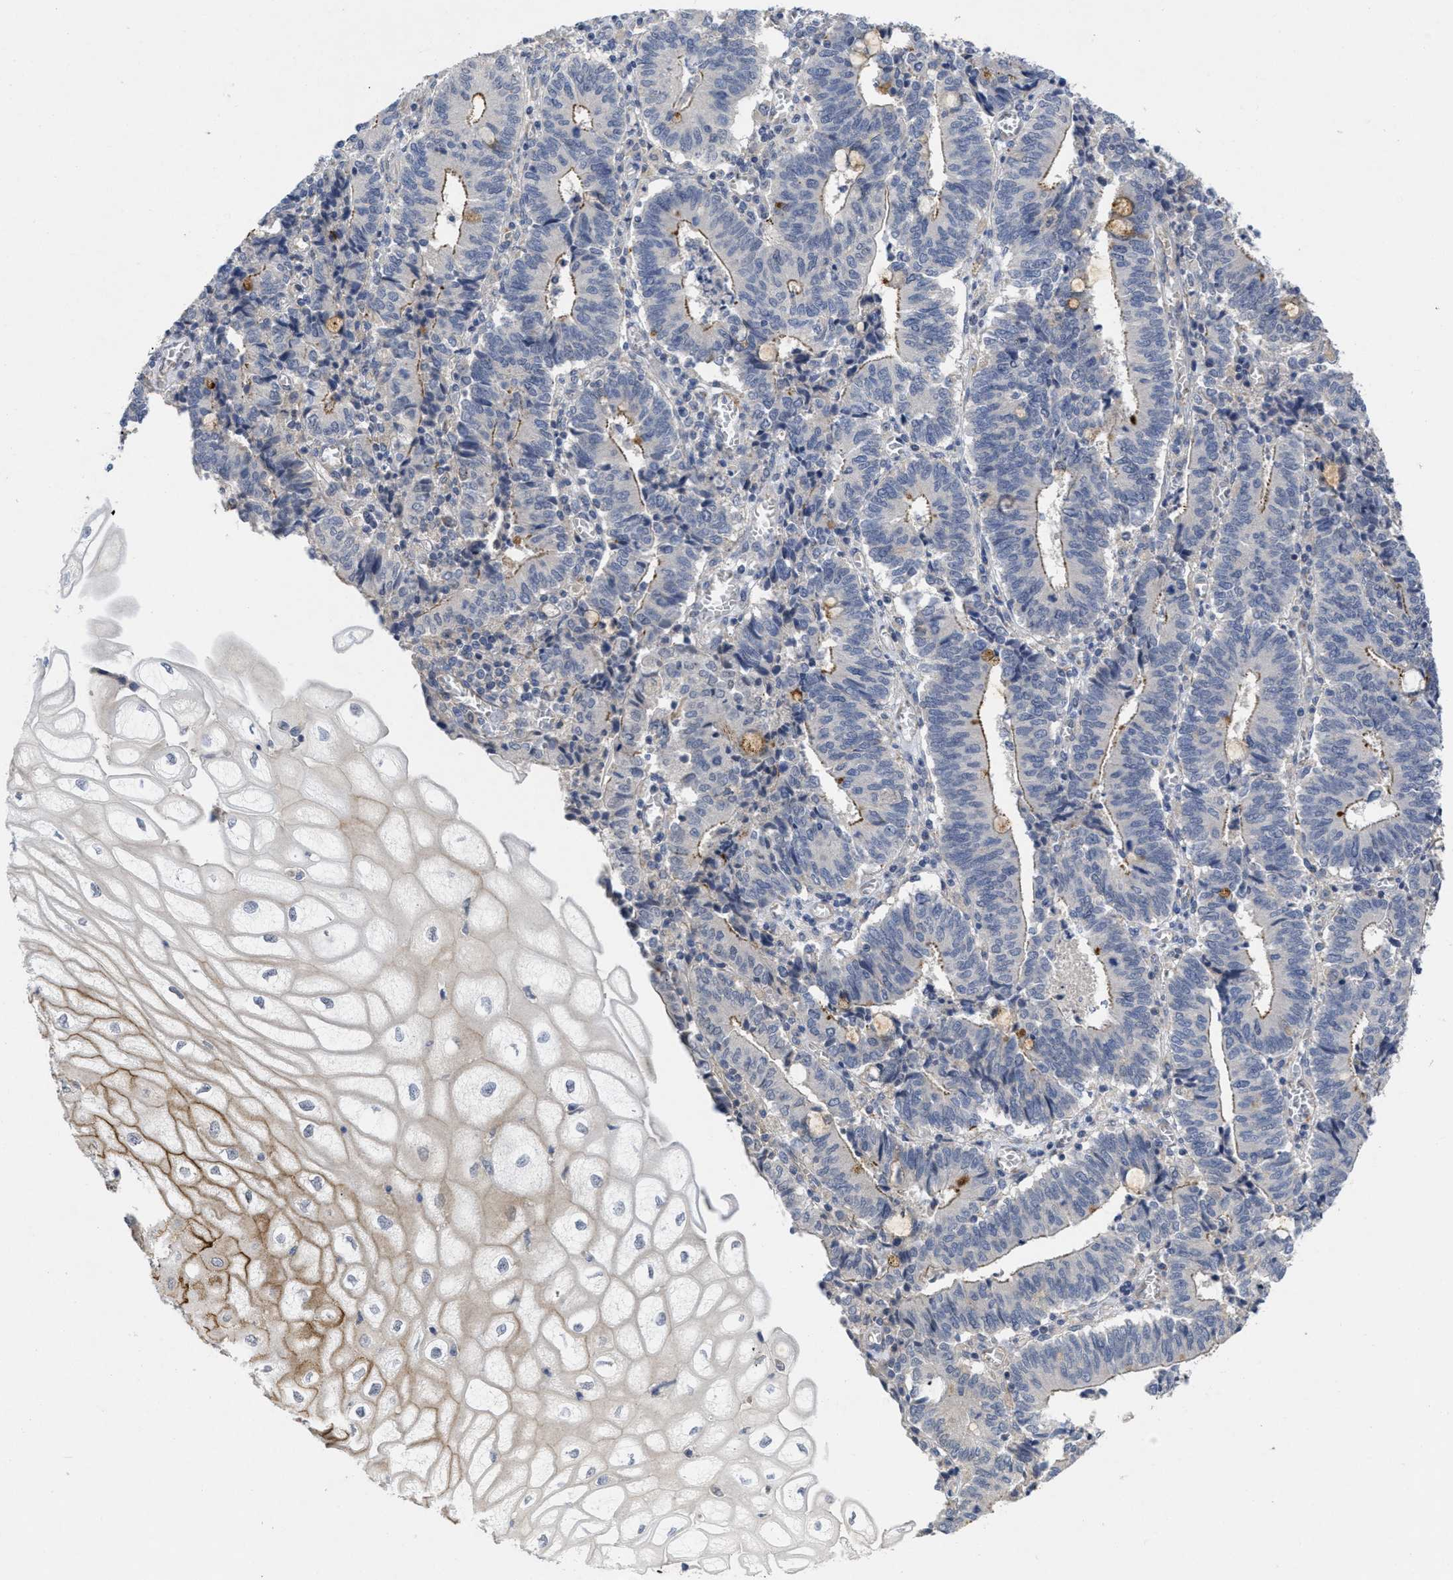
{"staining": {"intensity": "weak", "quantity": "<25%", "location": "cytoplasmic/membranous"}, "tissue": "cervical cancer", "cell_type": "Tumor cells", "image_type": "cancer", "snomed": [{"axis": "morphology", "description": "Adenocarcinoma, NOS"}, {"axis": "topography", "description": "Cervix"}], "caption": "Protein analysis of cervical cancer (adenocarcinoma) displays no significant expression in tumor cells.", "gene": "ARHGEF26", "patient": {"sex": "female", "age": 44}}